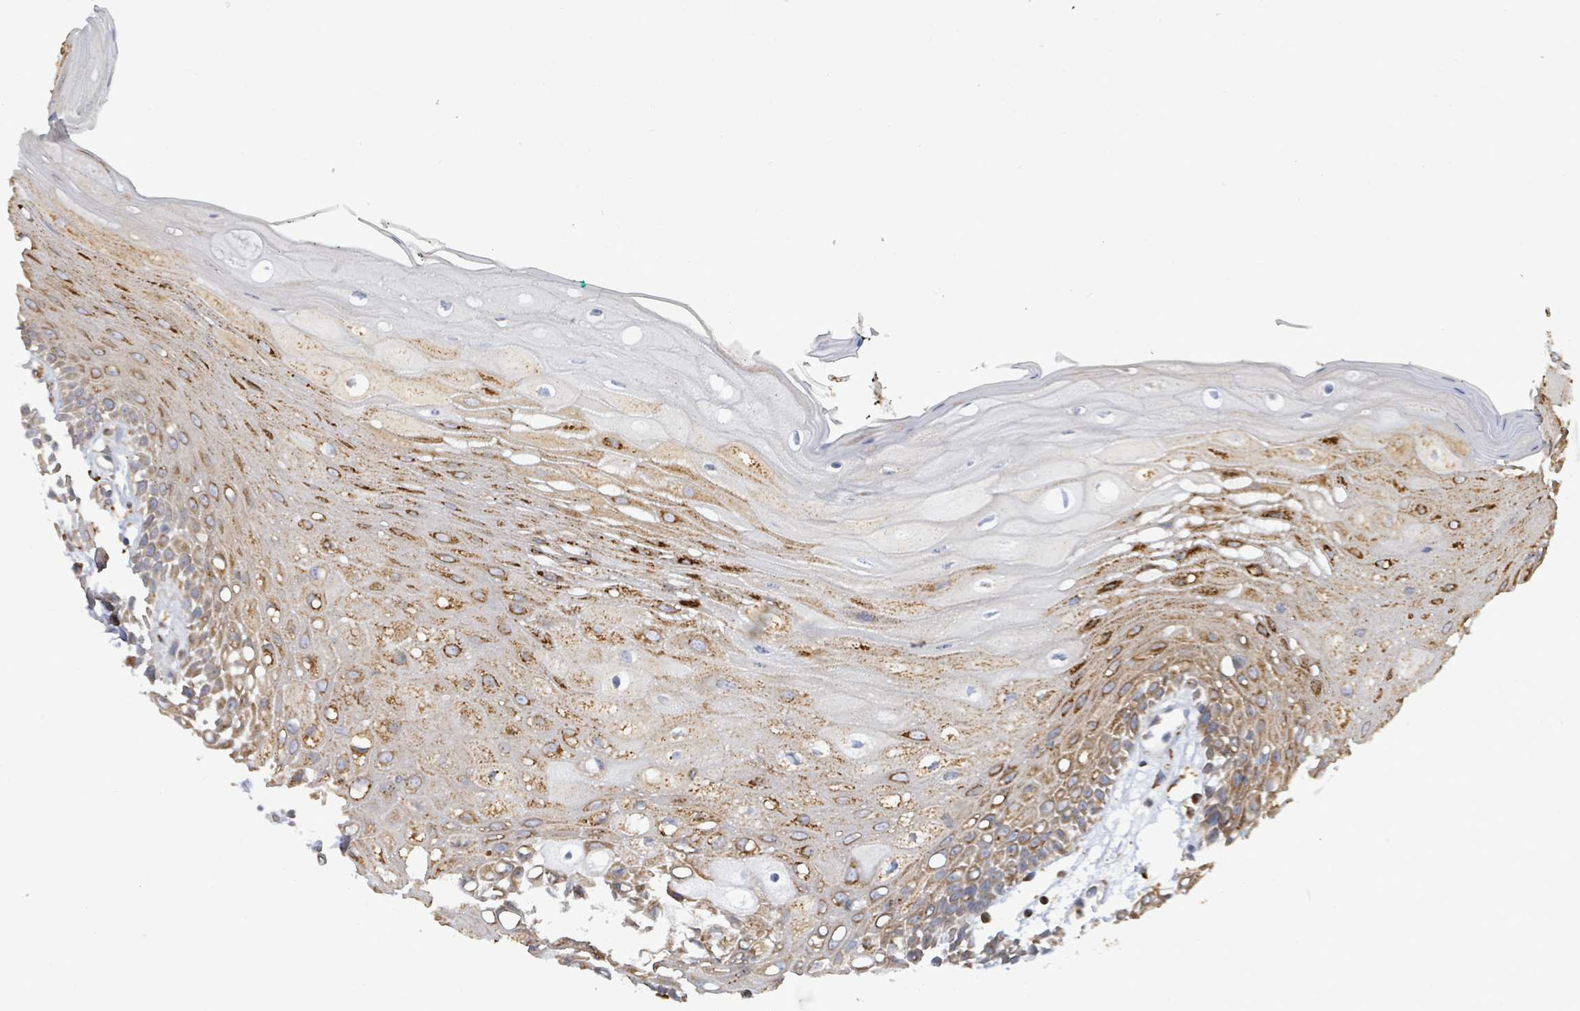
{"staining": {"intensity": "moderate", "quantity": ">75%", "location": "cytoplasmic/membranous"}, "tissue": "oral mucosa", "cell_type": "Squamous epithelial cells", "image_type": "normal", "snomed": [{"axis": "morphology", "description": "Normal tissue, NOS"}, {"axis": "topography", "description": "Oral tissue"}, {"axis": "topography", "description": "Tounge, NOS"}], "caption": "Oral mucosa stained with immunohistochemistry (IHC) reveals moderate cytoplasmic/membranous staining in about >75% of squamous epithelial cells.", "gene": "RFPL4AL1", "patient": {"sex": "female", "age": 59}}